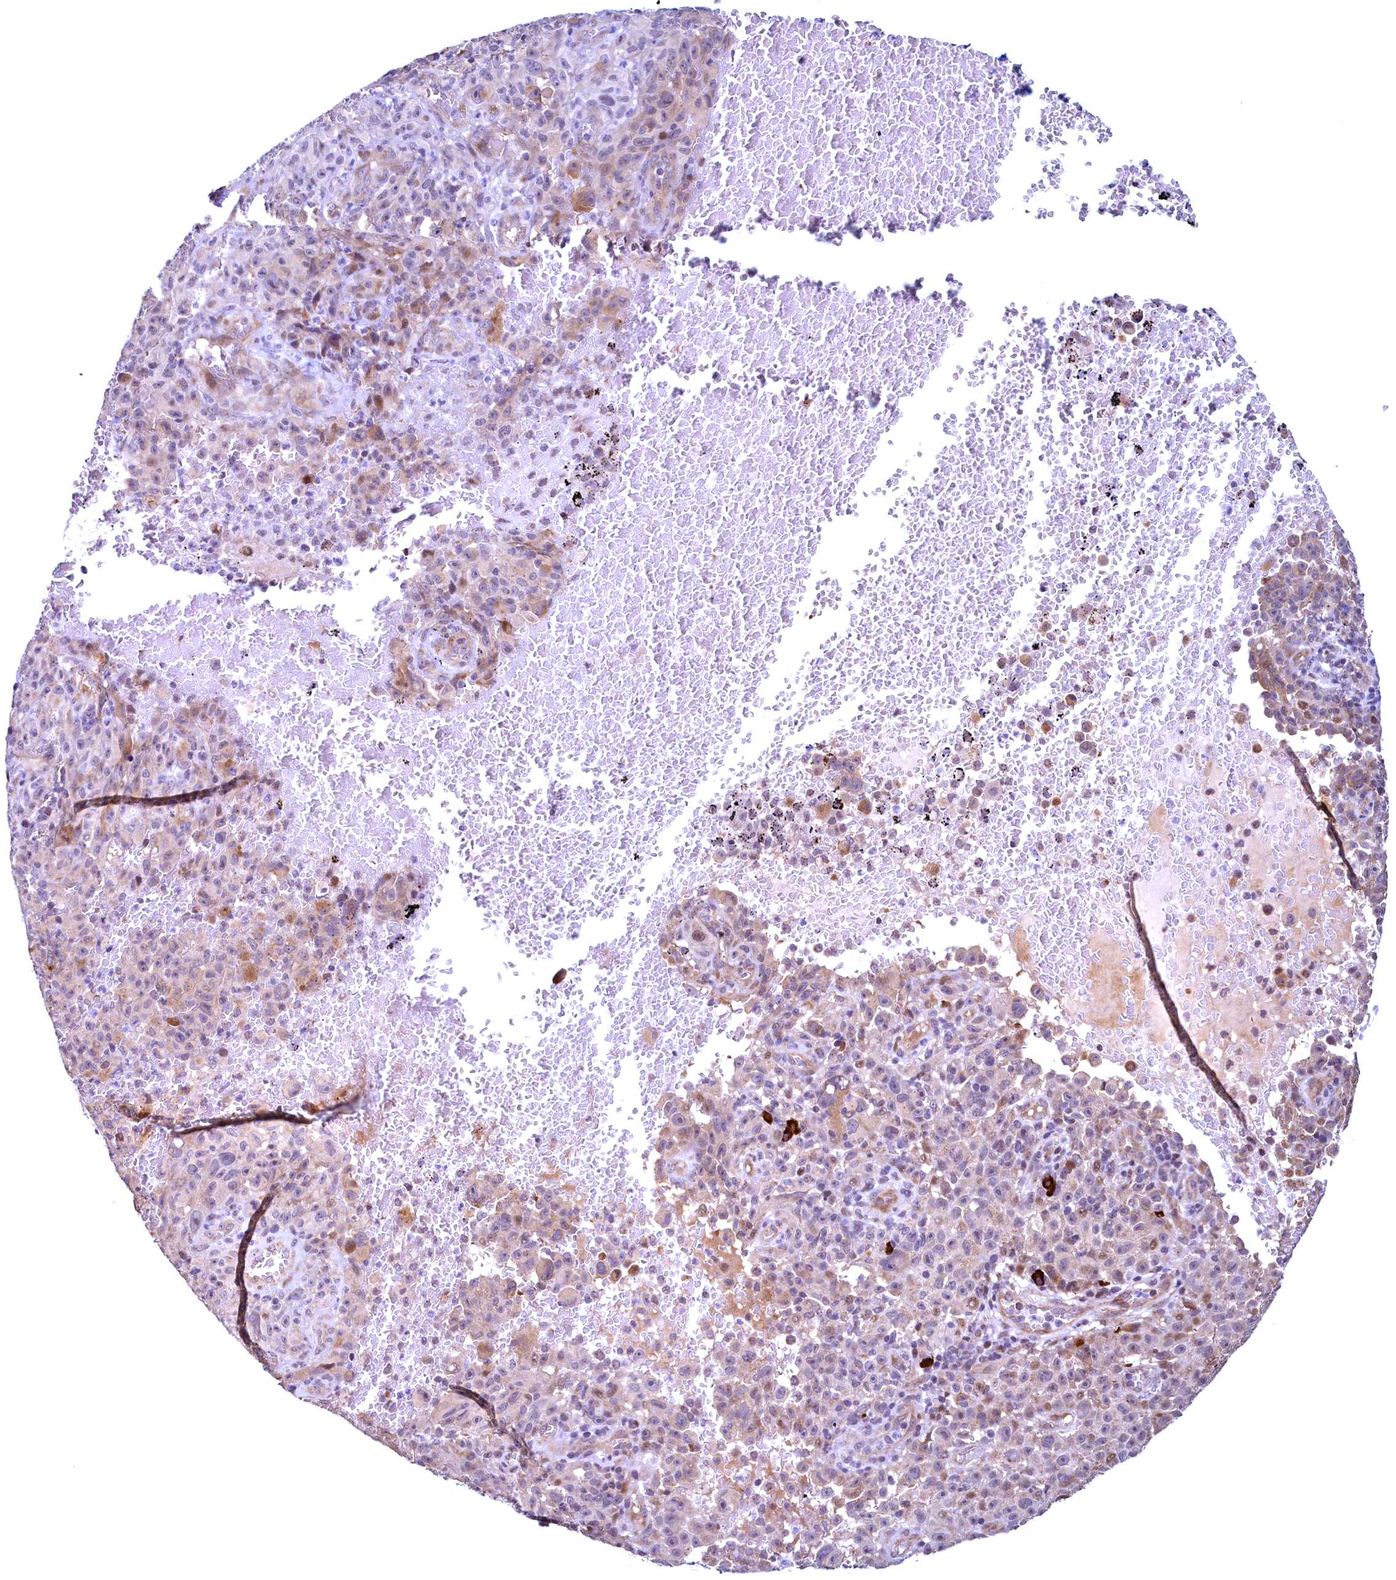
{"staining": {"intensity": "weak", "quantity": "<25%", "location": "cytoplasmic/membranous"}, "tissue": "melanoma", "cell_type": "Tumor cells", "image_type": "cancer", "snomed": [{"axis": "morphology", "description": "Malignant melanoma, NOS"}, {"axis": "topography", "description": "Skin"}], "caption": "The IHC photomicrograph has no significant staining in tumor cells of melanoma tissue. The staining was performed using DAB to visualize the protein expression in brown, while the nuclei were stained in blue with hematoxylin (Magnification: 20x).", "gene": "RBFA", "patient": {"sex": "female", "age": 82}}